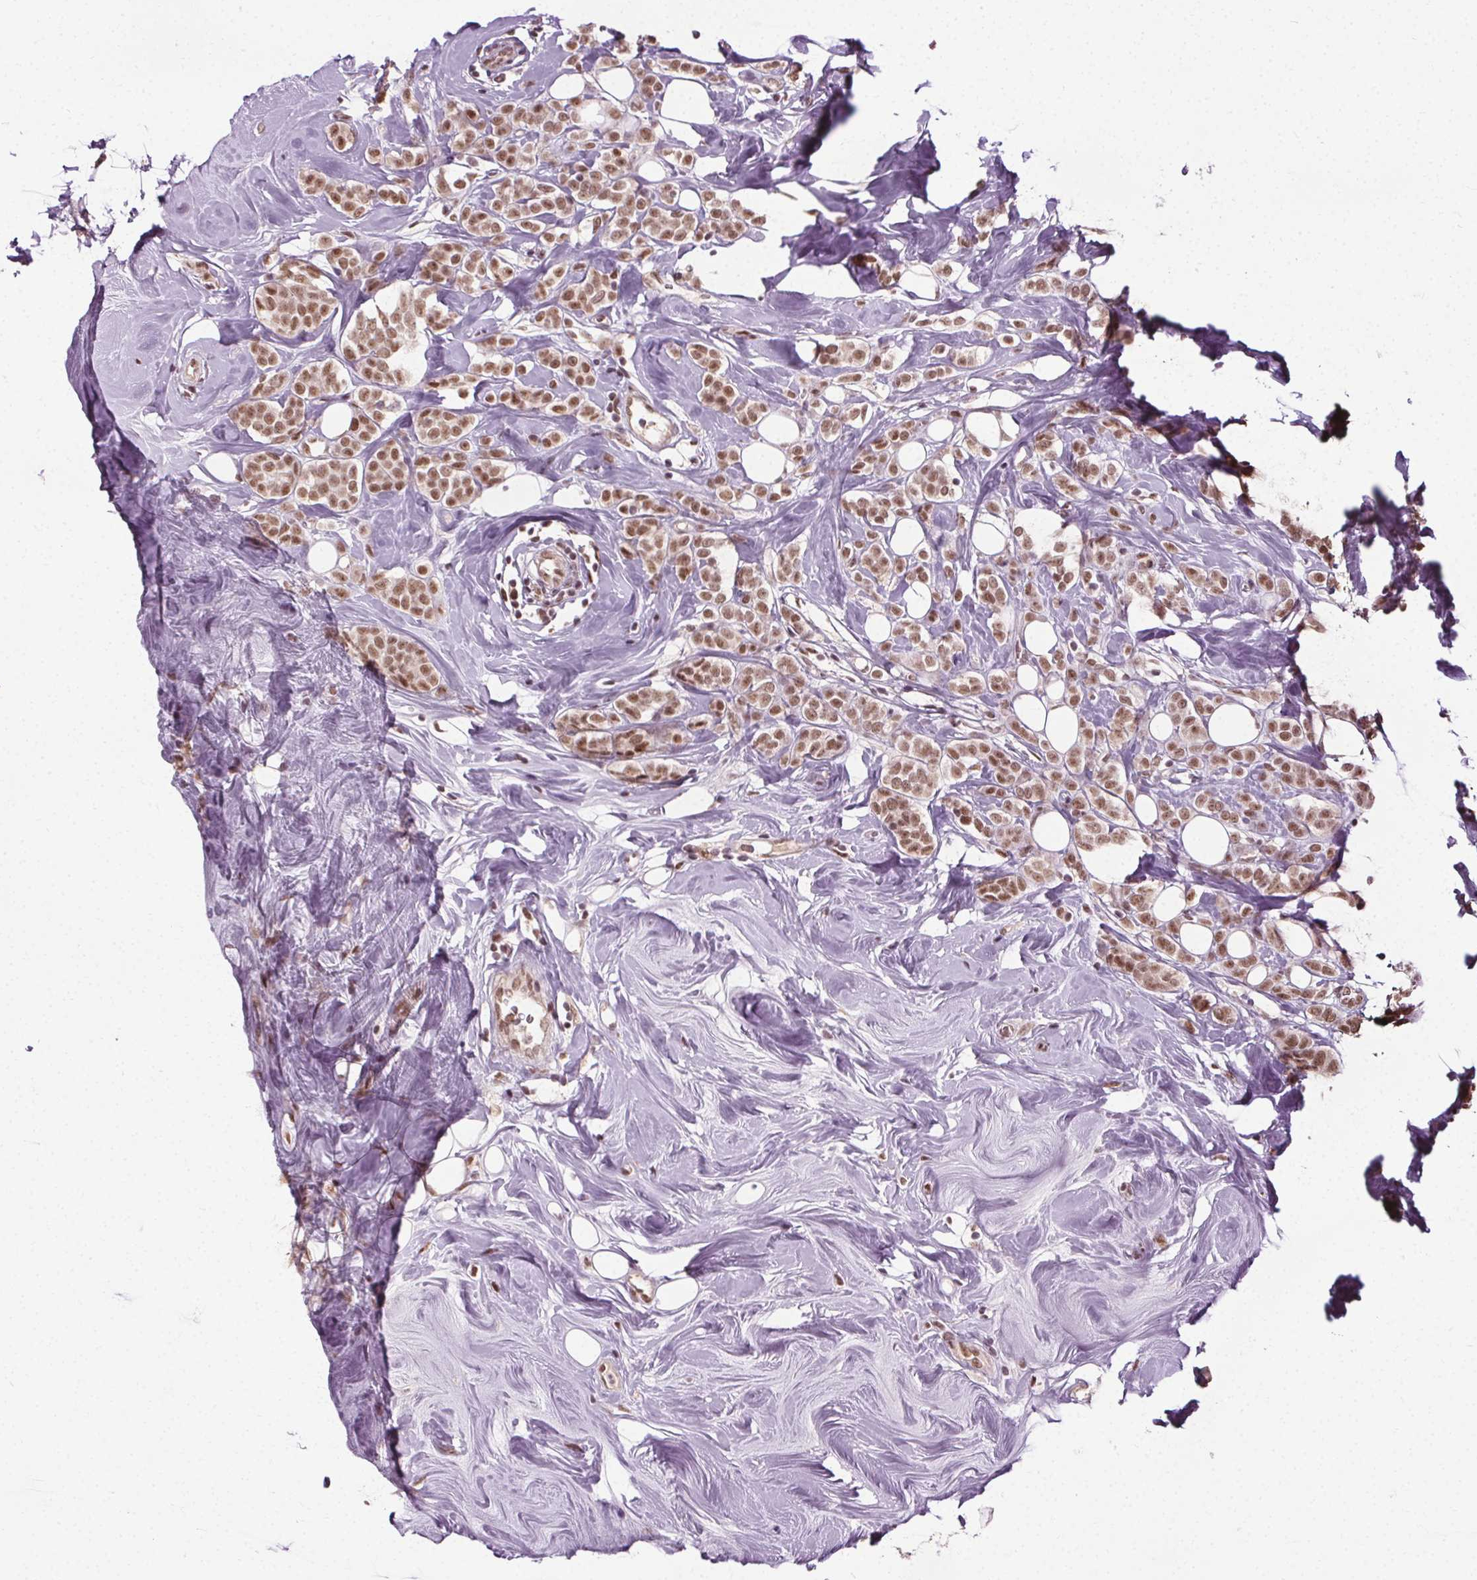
{"staining": {"intensity": "moderate", "quantity": ">75%", "location": "nuclear"}, "tissue": "breast cancer", "cell_type": "Tumor cells", "image_type": "cancer", "snomed": [{"axis": "morphology", "description": "Lobular carcinoma"}, {"axis": "topography", "description": "Breast"}], "caption": "Tumor cells display medium levels of moderate nuclear expression in about >75% of cells in breast cancer.", "gene": "MED6", "patient": {"sex": "female", "age": 49}}